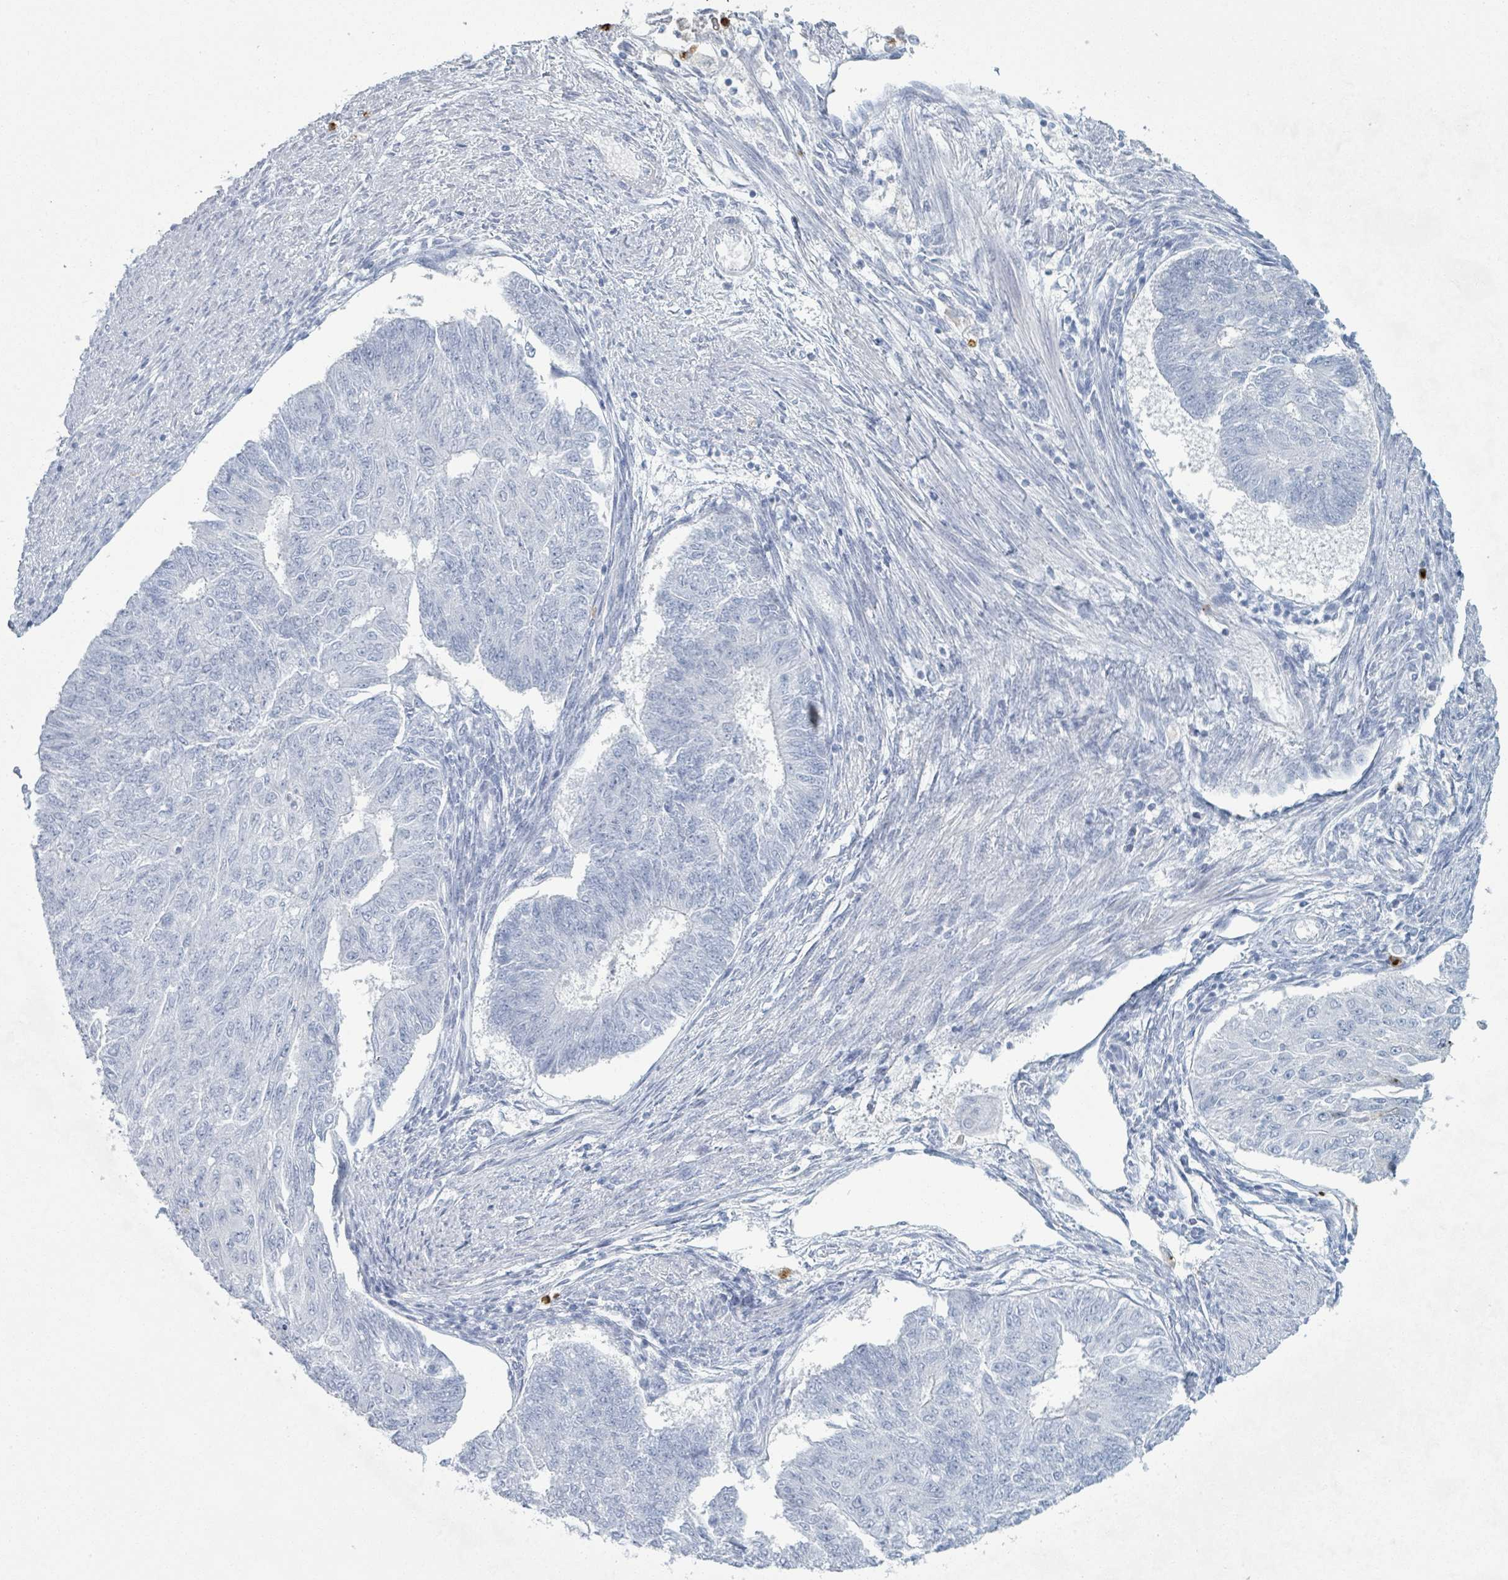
{"staining": {"intensity": "negative", "quantity": "none", "location": "none"}, "tissue": "endometrial cancer", "cell_type": "Tumor cells", "image_type": "cancer", "snomed": [{"axis": "morphology", "description": "Adenocarcinoma, NOS"}, {"axis": "topography", "description": "Endometrium"}], "caption": "Immunohistochemistry (IHC) image of neoplastic tissue: endometrial adenocarcinoma stained with DAB (3,3'-diaminobenzidine) exhibits no significant protein expression in tumor cells. The staining was performed using DAB to visualize the protein expression in brown, while the nuclei were stained in blue with hematoxylin (Magnification: 20x).", "gene": "DEFA4", "patient": {"sex": "female", "age": 32}}